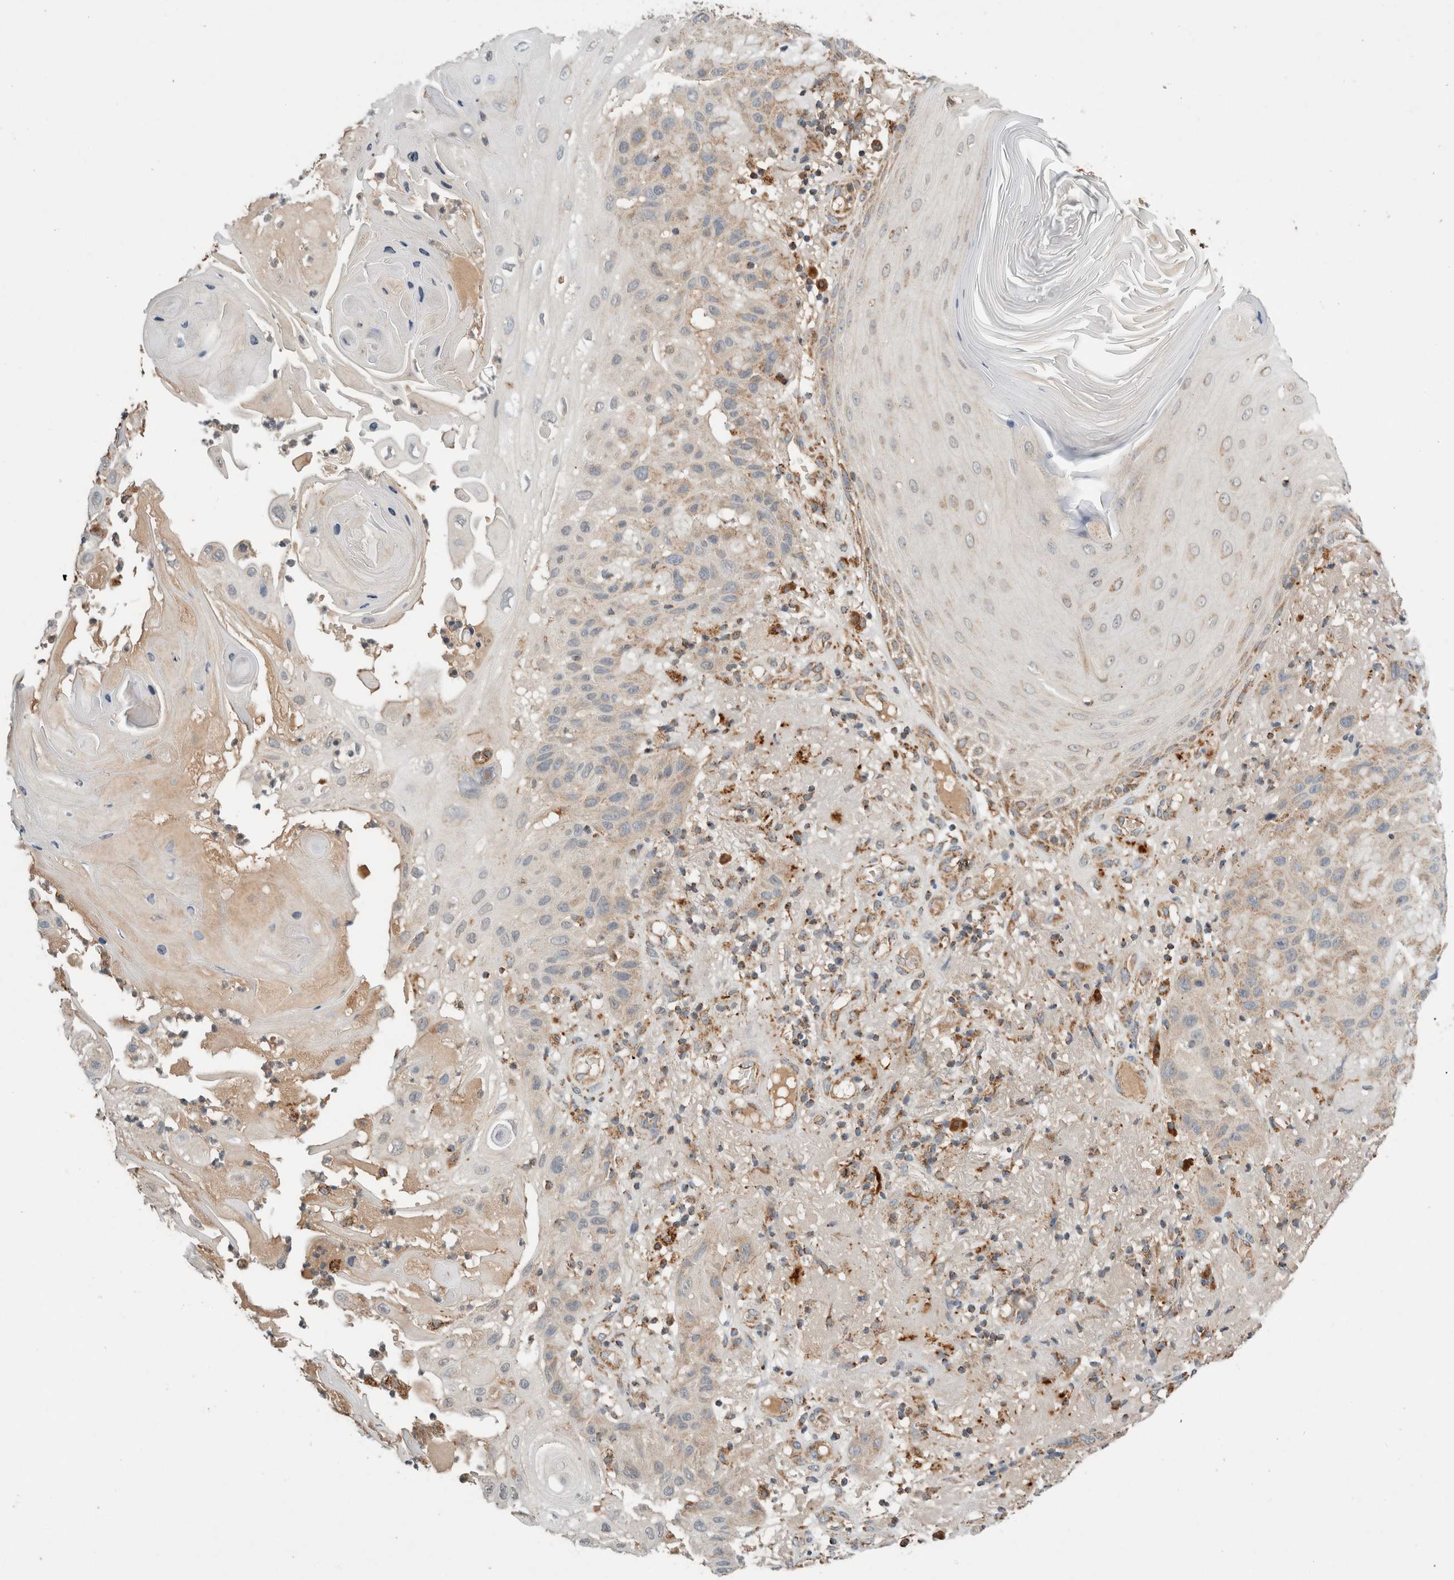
{"staining": {"intensity": "weak", "quantity": "25%-75%", "location": "cytoplasmic/membranous"}, "tissue": "skin cancer", "cell_type": "Tumor cells", "image_type": "cancer", "snomed": [{"axis": "morphology", "description": "Normal tissue, NOS"}, {"axis": "morphology", "description": "Squamous cell carcinoma, NOS"}, {"axis": "topography", "description": "Skin"}], "caption": "Immunohistochemistry histopathology image of human skin squamous cell carcinoma stained for a protein (brown), which shows low levels of weak cytoplasmic/membranous staining in about 25%-75% of tumor cells.", "gene": "AMPD1", "patient": {"sex": "female", "age": 96}}